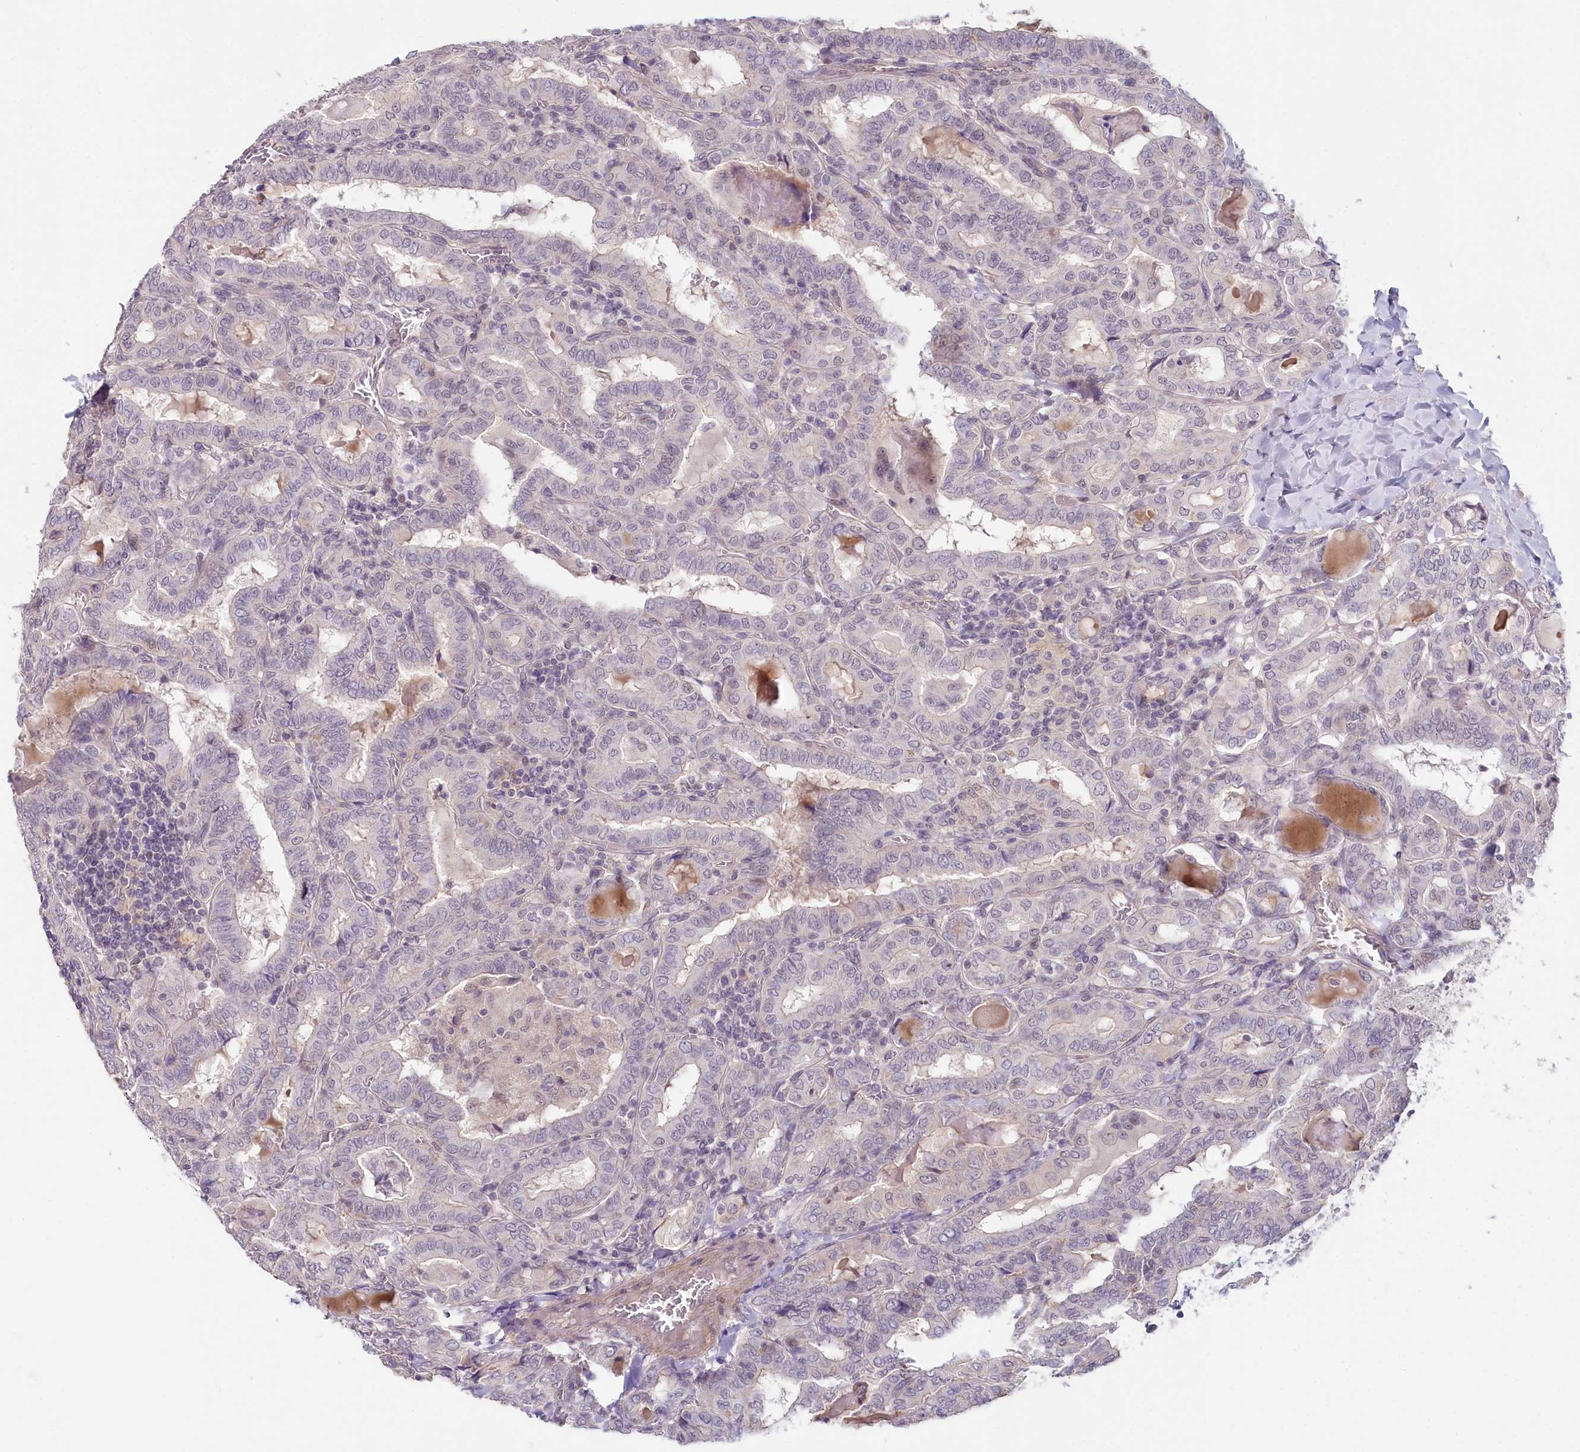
{"staining": {"intensity": "negative", "quantity": "none", "location": "none"}, "tissue": "thyroid cancer", "cell_type": "Tumor cells", "image_type": "cancer", "snomed": [{"axis": "morphology", "description": "Papillary adenocarcinoma, NOS"}, {"axis": "topography", "description": "Thyroid gland"}], "caption": "Thyroid papillary adenocarcinoma stained for a protein using IHC reveals no expression tumor cells.", "gene": "AMTN", "patient": {"sex": "female", "age": 72}}